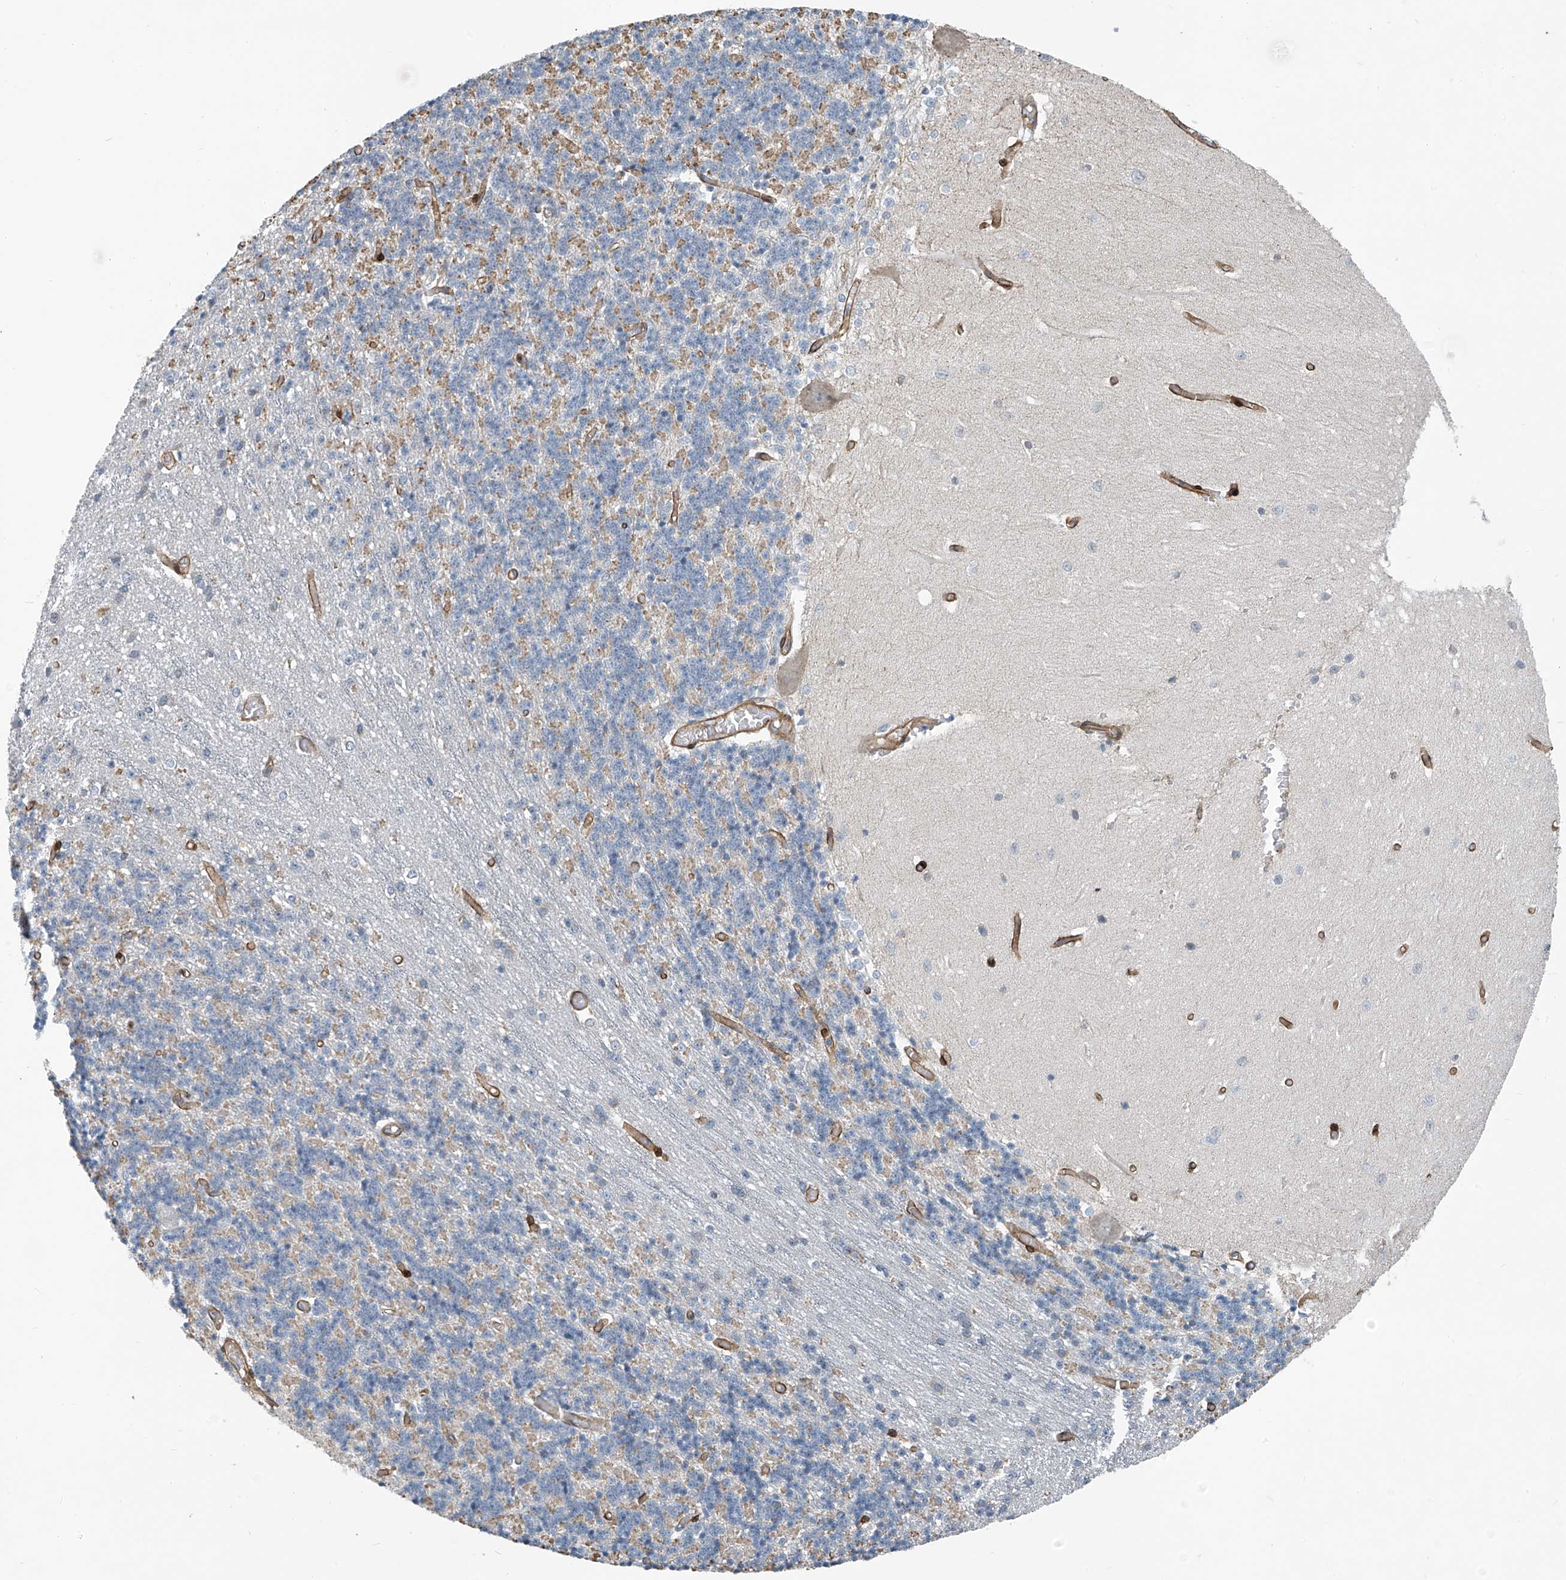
{"staining": {"intensity": "negative", "quantity": "none", "location": "none"}, "tissue": "cerebellum", "cell_type": "Cells in granular layer", "image_type": "normal", "snomed": [{"axis": "morphology", "description": "Normal tissue, NOS"}, {"axis": "topography", "description": "Cerebellum"}], "caption": "Protein analysis of normal cerebellum reveals no significant positivity in cells in granular layer.", "gene": "TNS2", "patient": {"sex": "male", "age": 37}}